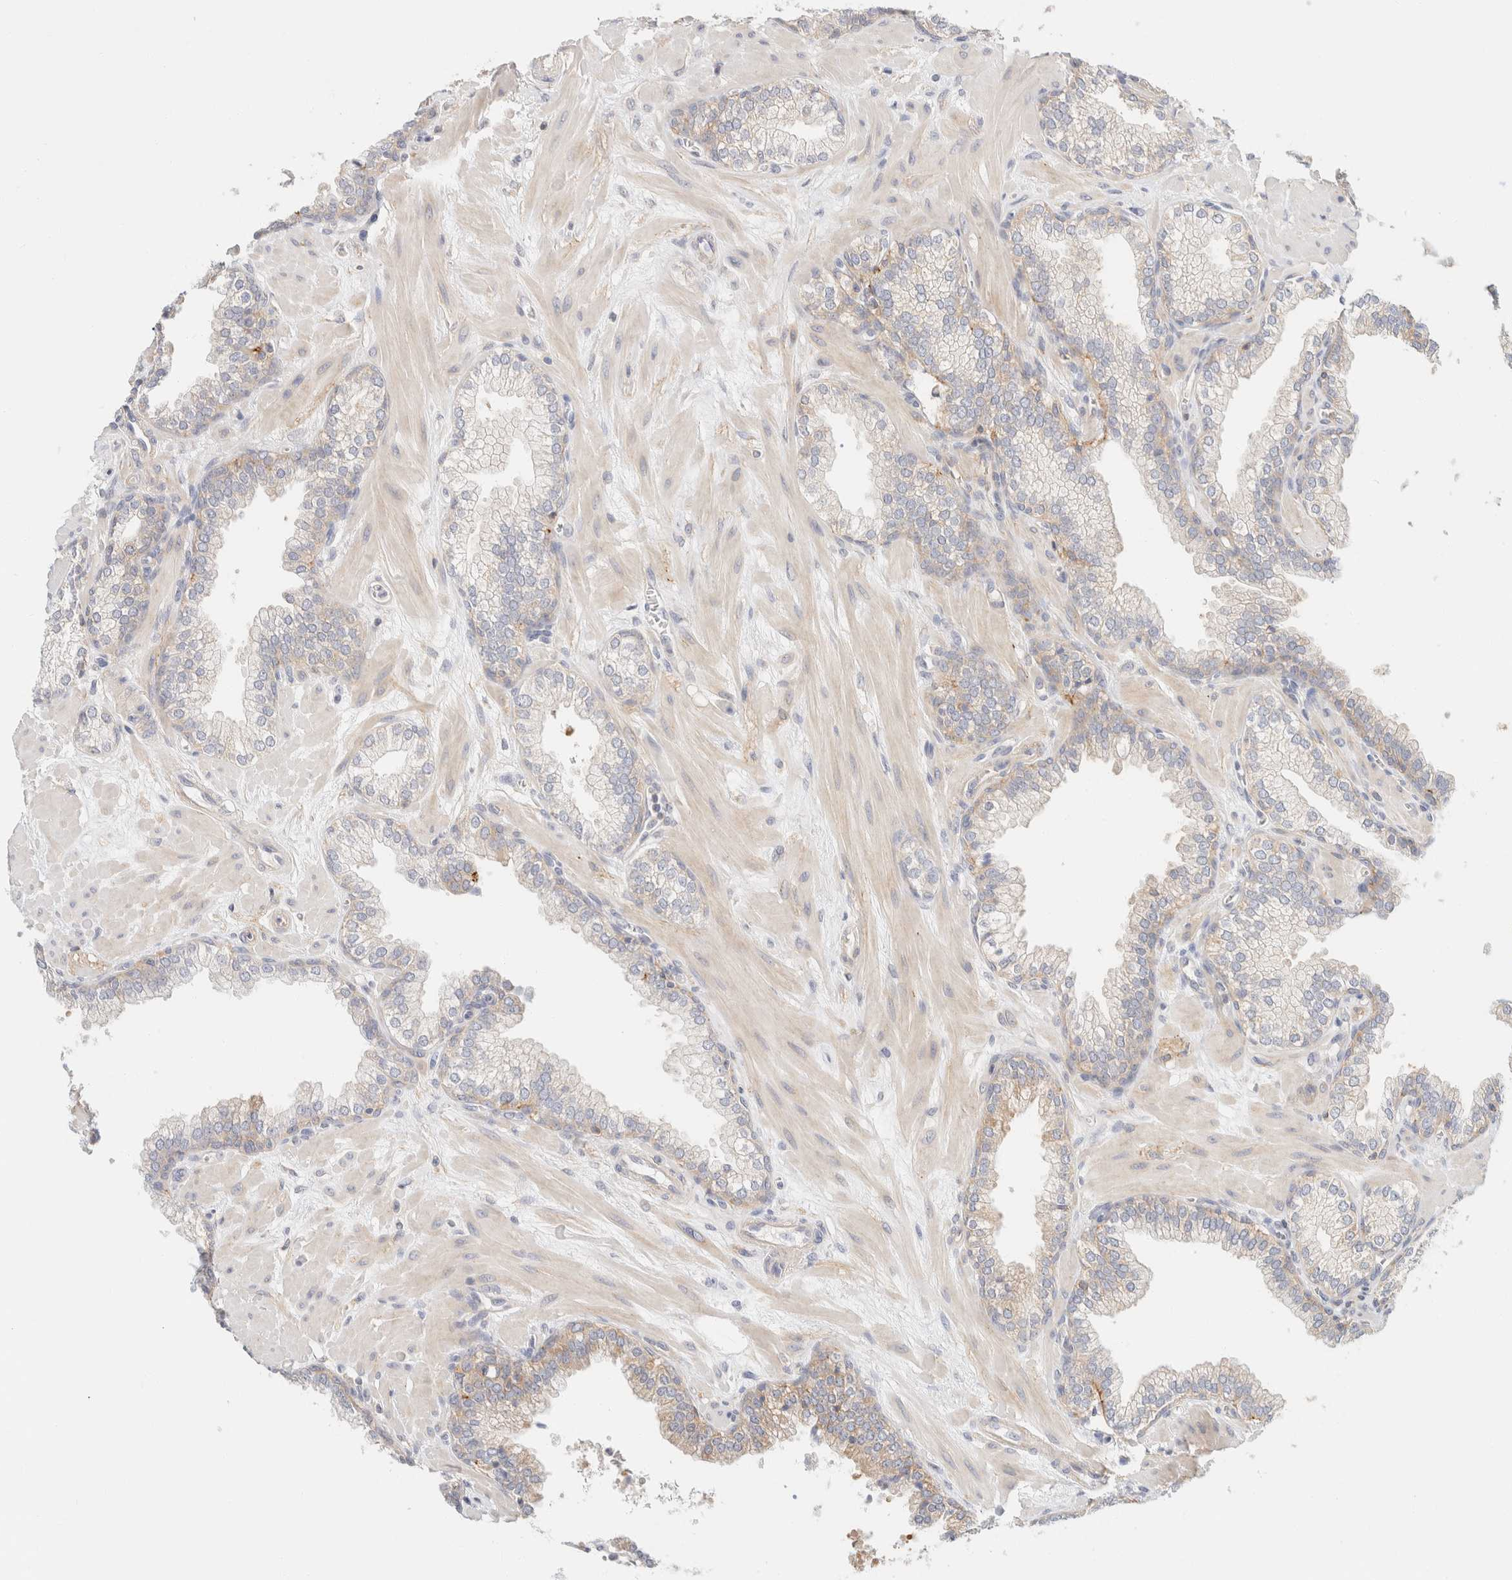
{"staining": {"intensity": "weak", "quantity": "<25%", "location": "cytoplasmic/membranous"}, "tissue": "prostate", "cell_type": "Glandular cells", "image_type": "normal", "snomed": [{"axis": "morphology", "description": "Normal tissue, NOS"}, {"axis": "morphology", "description": "Urothelial carcinoma, Low grade"}, {"axis": "topography", "description": "Urinary bladder"}, {"axis": "topography", "description": "Prostate"}], "caption": "The immunohistochemistry photomicrograph has no significant positivity in glandular cells of prostate.", "gene": "SH3GLB2", "patient": {"sex": "male", "age": 60}}